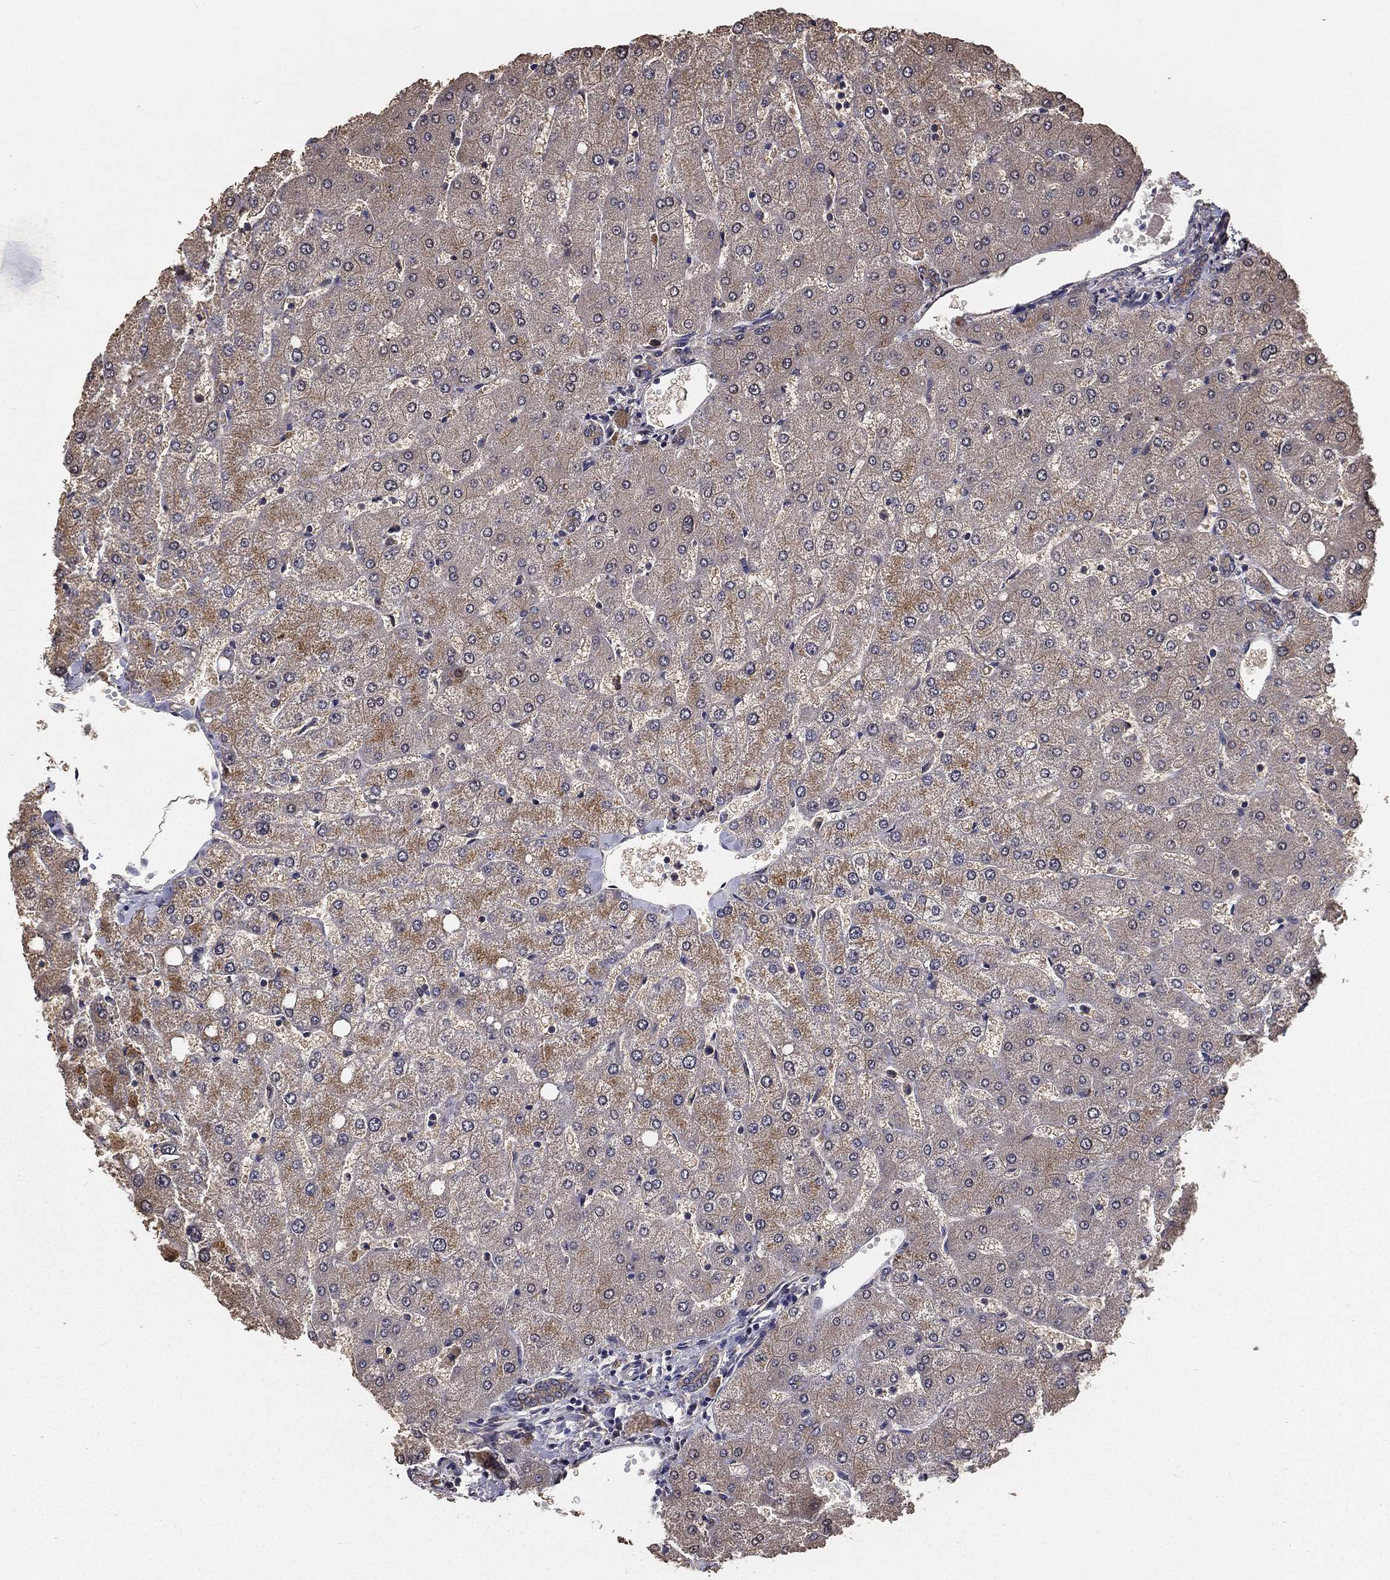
{"staining": {"intensity": "negative", "quantity": "none", "location": "none"}, "tissue": "liver", "cell_type": "Cholangiocytes", "image_type": "normal", "snomed": [{"axis": "morphology", "description": "Normal tissue, NOS"}, {"axis": "topography", "description": "Liver"}], "caption": "Cholangiocytes show no significant positivity in unremarkable liver. (Stains: DAB (3,3'-diaminobenzidine) immunohistochemistry (IHC) with hematoxylin counter stain, Microscopy: brightfield microscopy at high magnification).", "gene": "PCNT", "patient": {"sex": "female", "age": 54}}